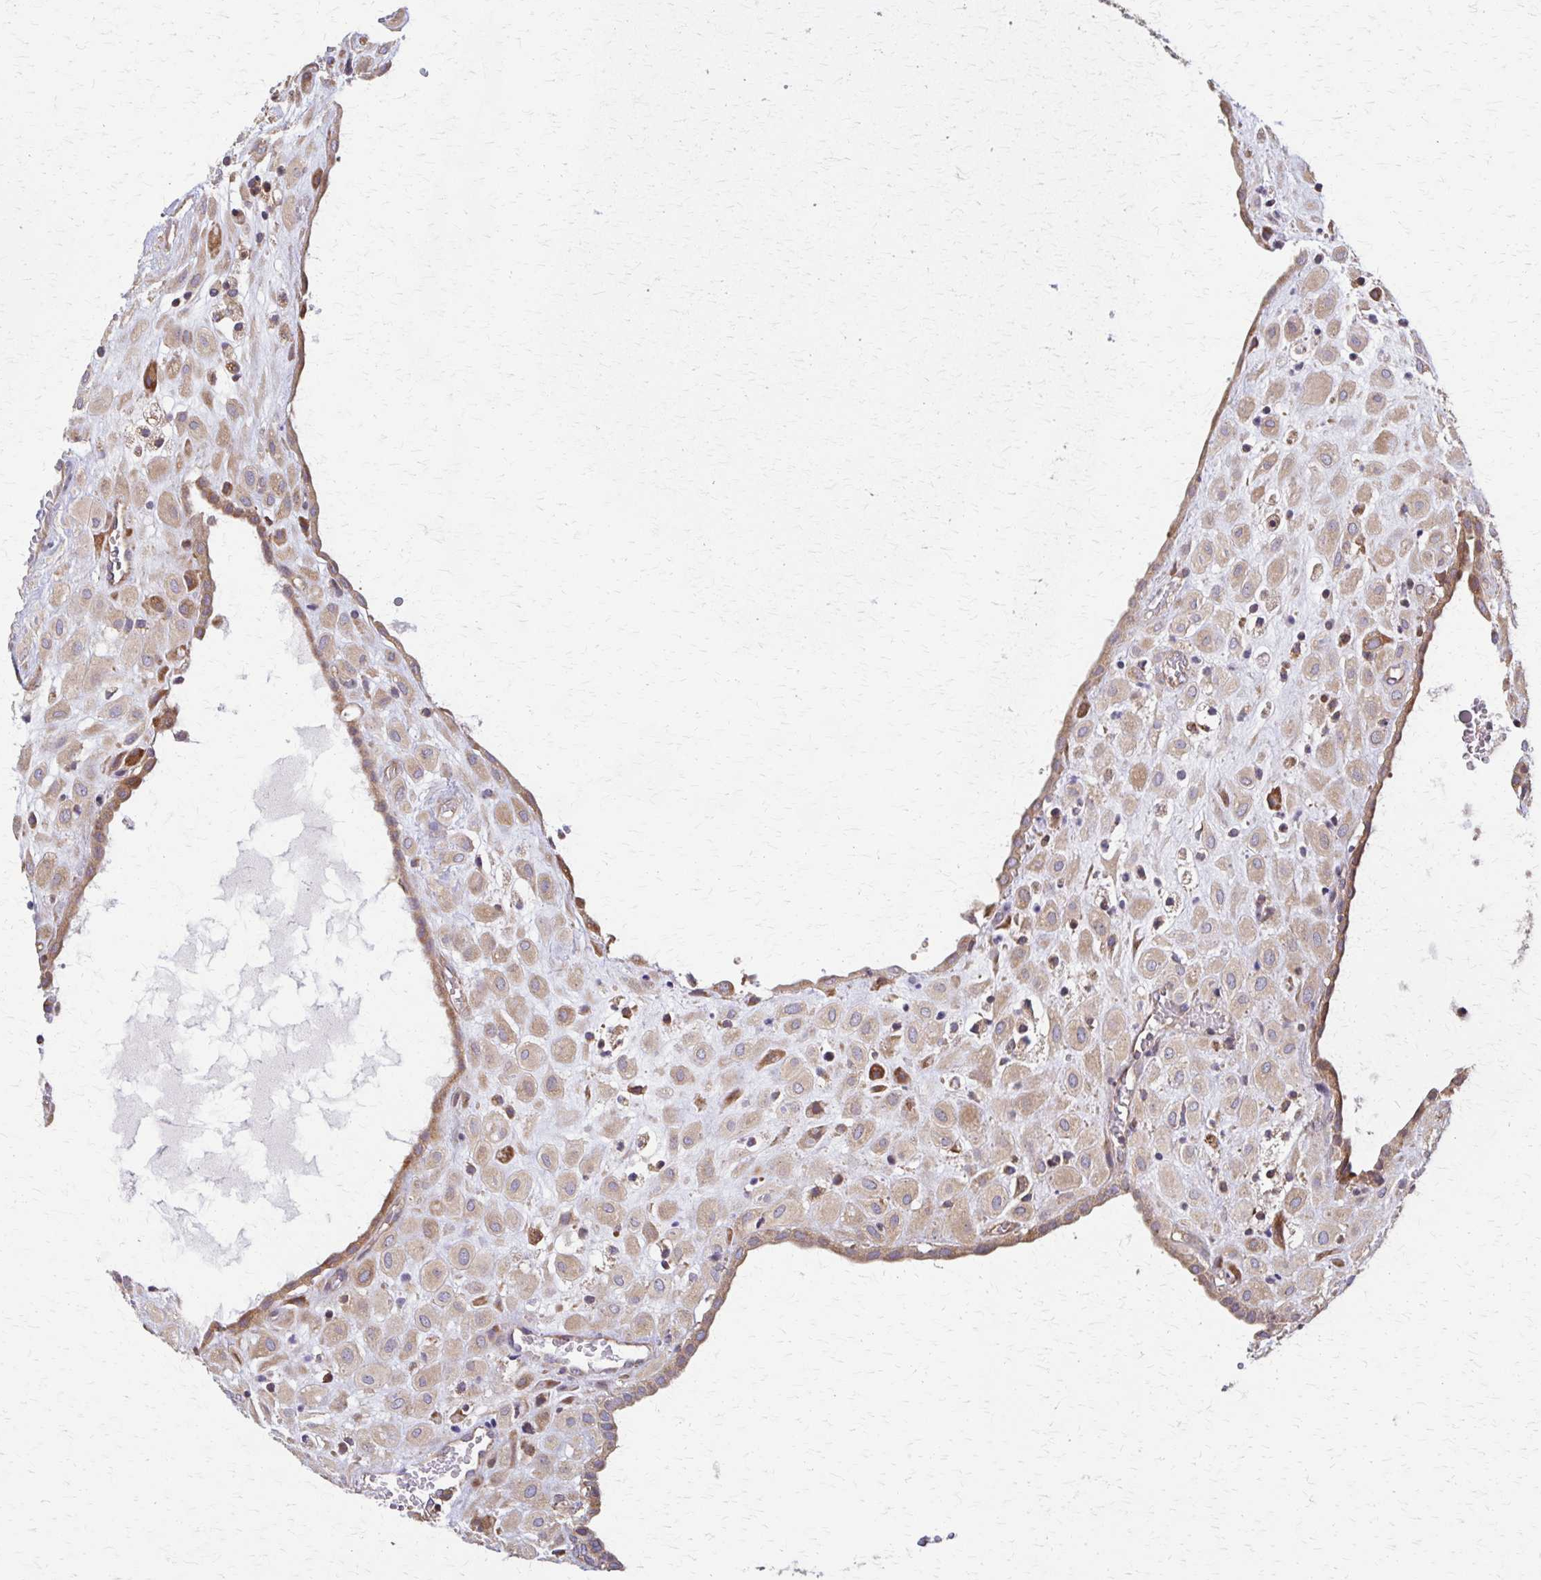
{"staining": {"intensity": "moderate", "quantity": ">75%", "location": "cytoplasmic/membranous"}, "tissue": "placenta", "cell_type": "Decidual cells", "image_type": "normal", "snomed": [{"axis": "morphology", "description": "Normal tissue, NOS"}, {"axis": "topography", "description": "Placenta"}], "caption": "Protein staining exhibits moderate cytoplasmic/membranous expression in approximately >75% of decidual cells in benign placenta. The protein is stained brown, and the nuclei are stained in blue (DAB IHC with brightfield microscopy, high magnification).", "gene": "EEF2", "patient": {"sex": "female", "age": 24}}